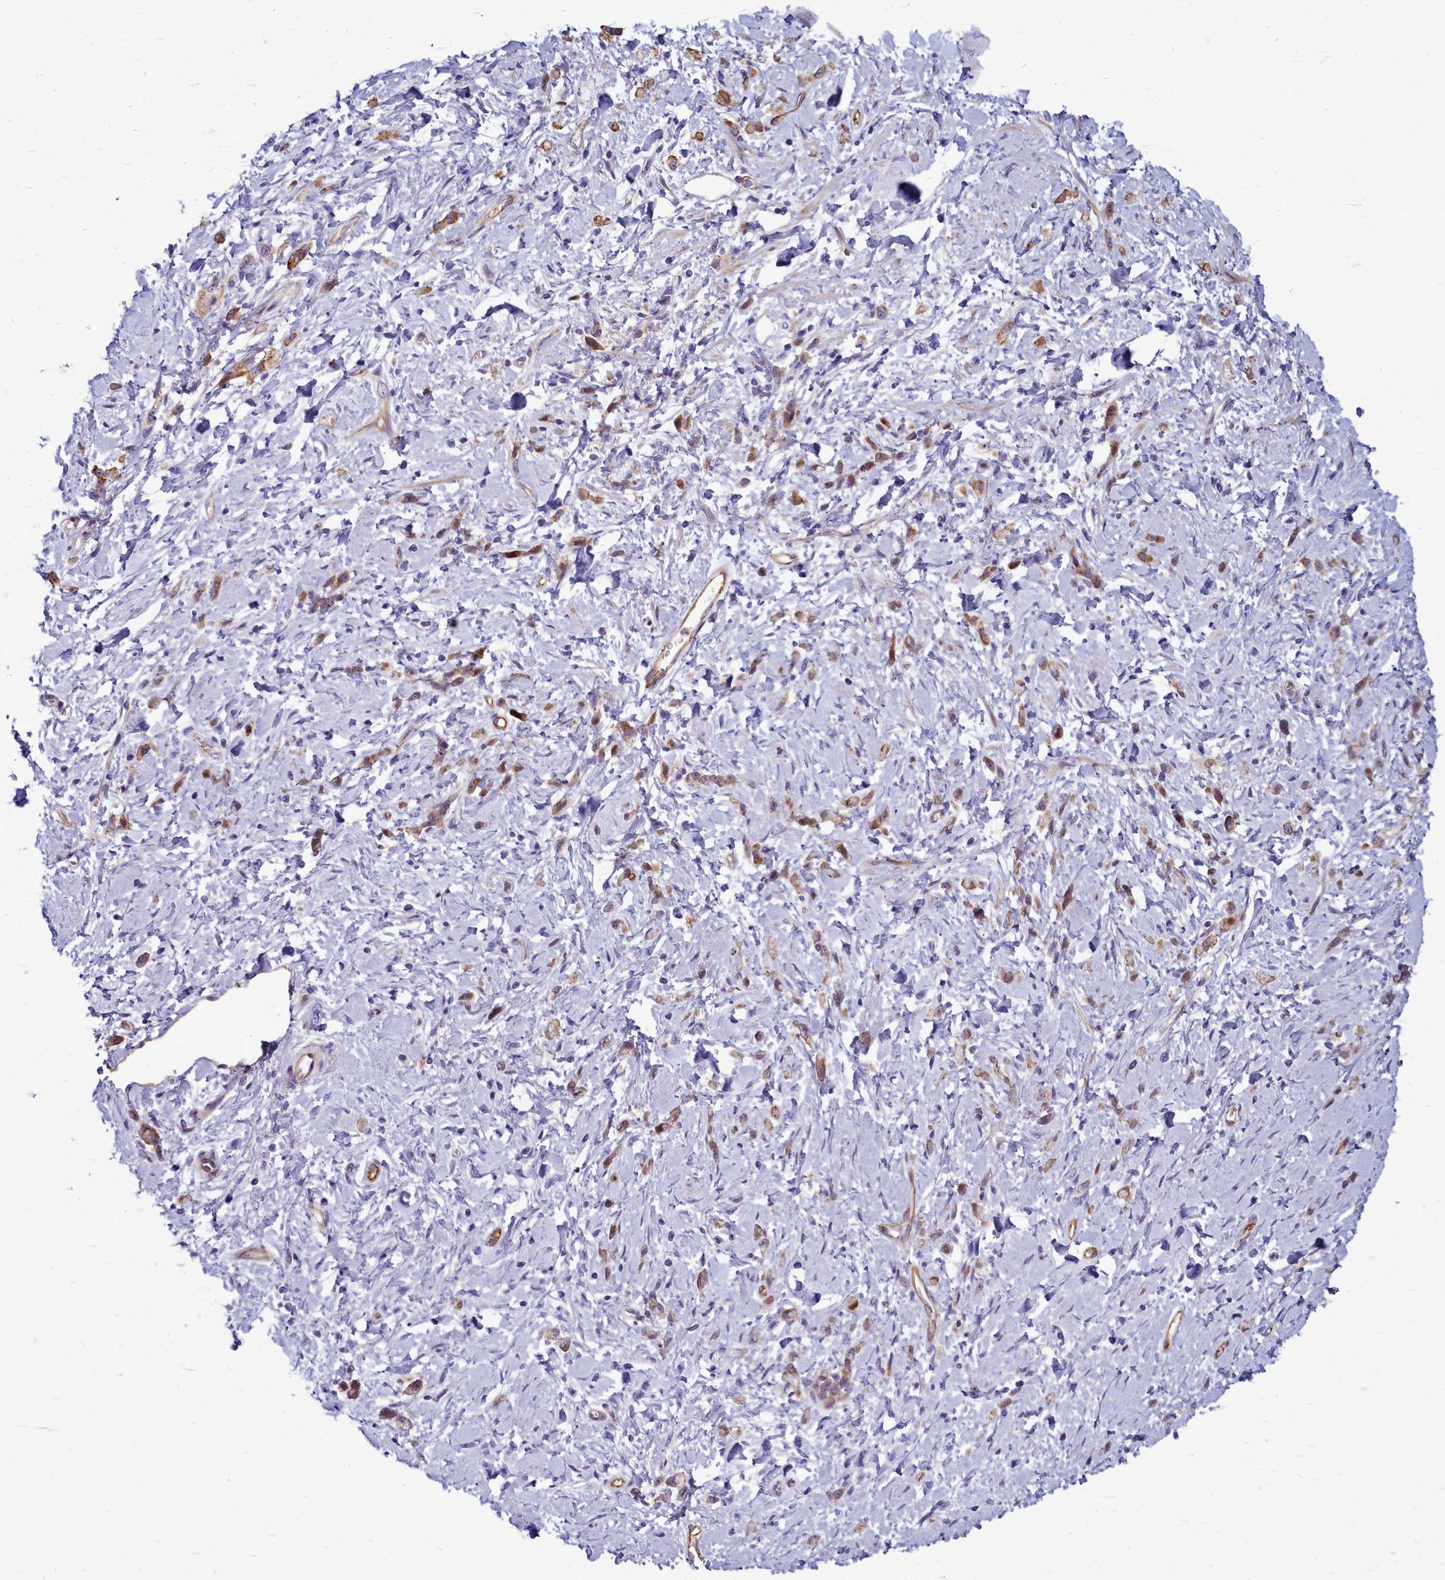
{"staining": {"intensity": "moderate", "quantity": ">75%", "location": "cytoplasmic/membranous"}, "tissue": "stomach cancer", "cell_type": "Tumor cells", "image_type": "cancer", "snomed": [{"axis": "morphology", "description": "Adenocarcinoma, NOS"}, {"axis": "topography", "description": "Stomach"}], "caption": "The immunohistochemical stain labels moderate cytoplasmic/membranous expression in tumor cells of stomach cancer (adenocarcinoma) tissue.", "gene": "TTC5", "patient": {"sex": "female", "age": 60}}